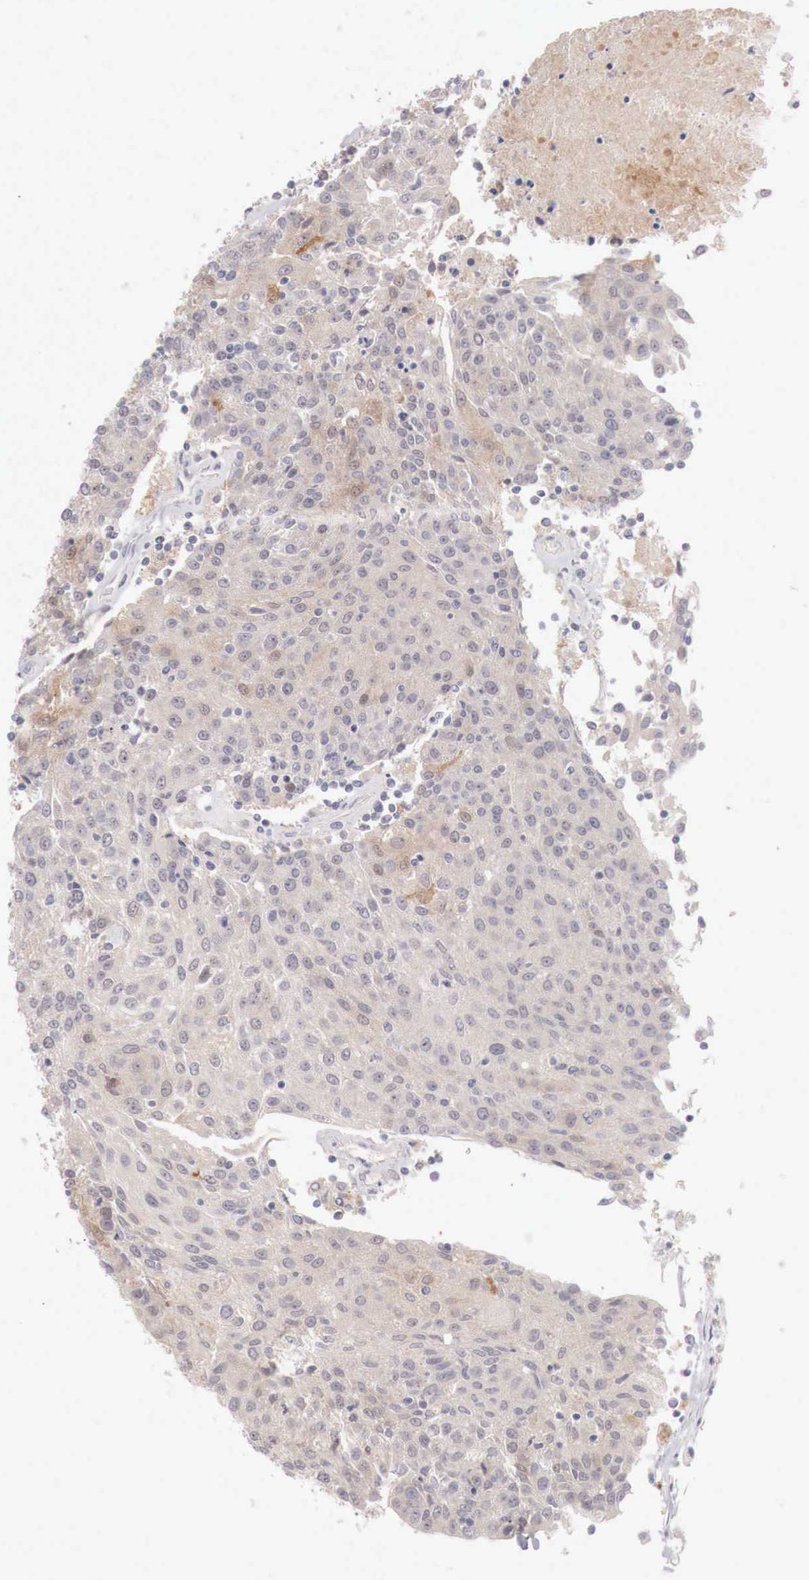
{"staining": {"intensity": "weak", "quantity": "<25%", "location": "cytoplasmic/membranous"}, "tissue": "urothelial cancer", "cell_type": "Tumor cells", "image_type": "cancer", "snomed": [{"axis": "morphology", "description": "Urothelial carcinoma, High grade"}, {"axis": "topography", "description": "Urinary bladder"}], "caption": "Micrograph shows no significant protein positivity in tumor cells of urothelial carcinoma (high-grade). (DAB (3,3'-diaminobenzidine) immunohistochemistry (IHC) visualized using brightfield microscopy, high magnification).", "gene": "GATA1", "patient": {"sex": "female", "age": 85}}